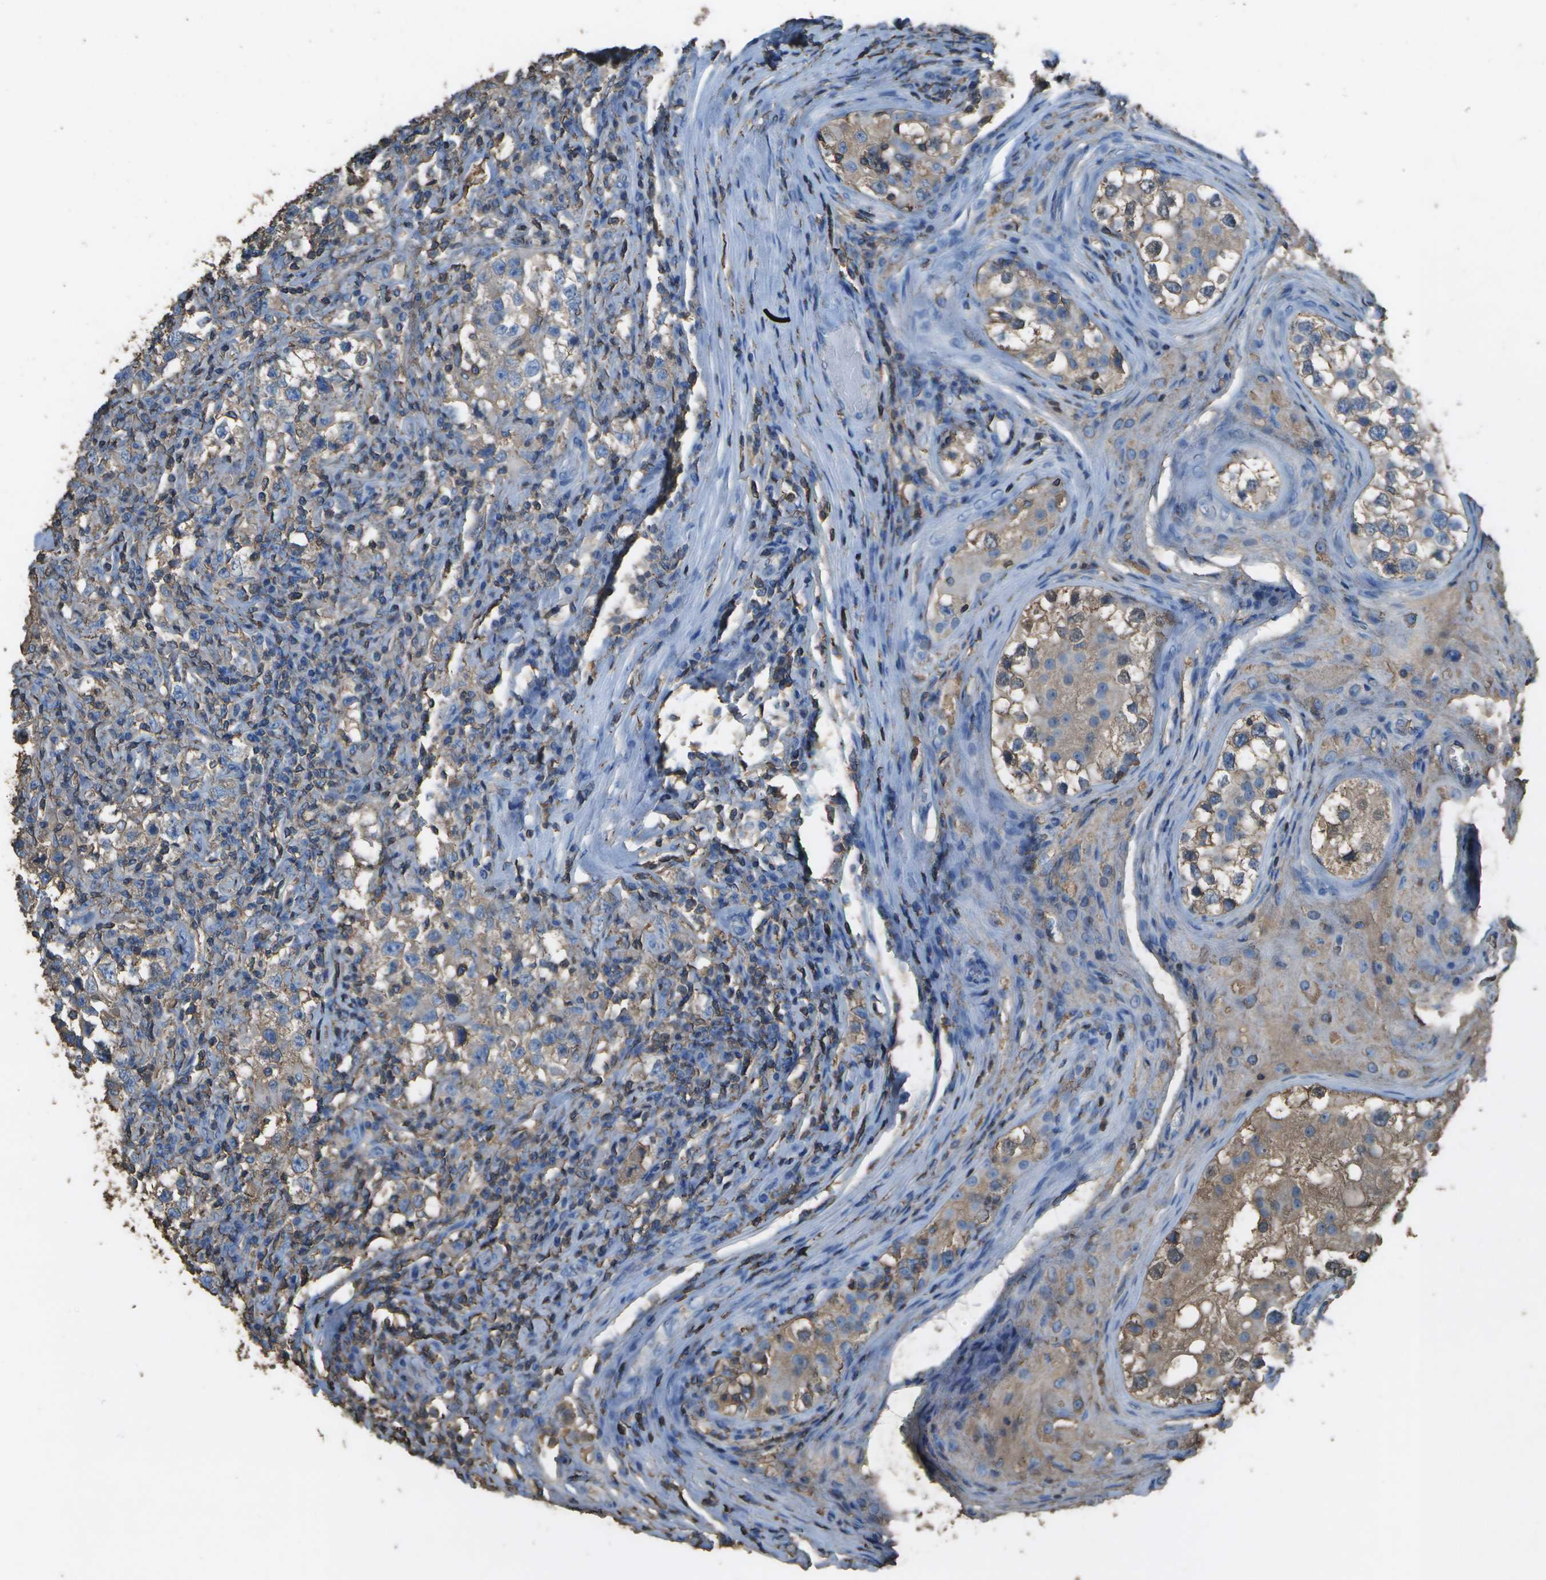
{"staining": {"intensity": "negative", "quantity": "none", "location": "none"}, "tissue": "testis cancer", "cell_type": "Tumor cells", "image_type": "cancer", "snomed": [{"axis": "morphology", "description": "Carcinoma, Embryonal, NOS"}, {"axis": "topography", "description": "Testis"}], "caption": "High magnification brightfield microscopy of testis cancer (embryonal carcinoma) stained with DAB (brown) and counterstained with hematoxylin (blue): tumor cells show no significant staining. (DAB immunohistochemistry (IHC), high magnification).", "gene": "CYP4F11", "patient": {"sex": "male", "age": 21}}